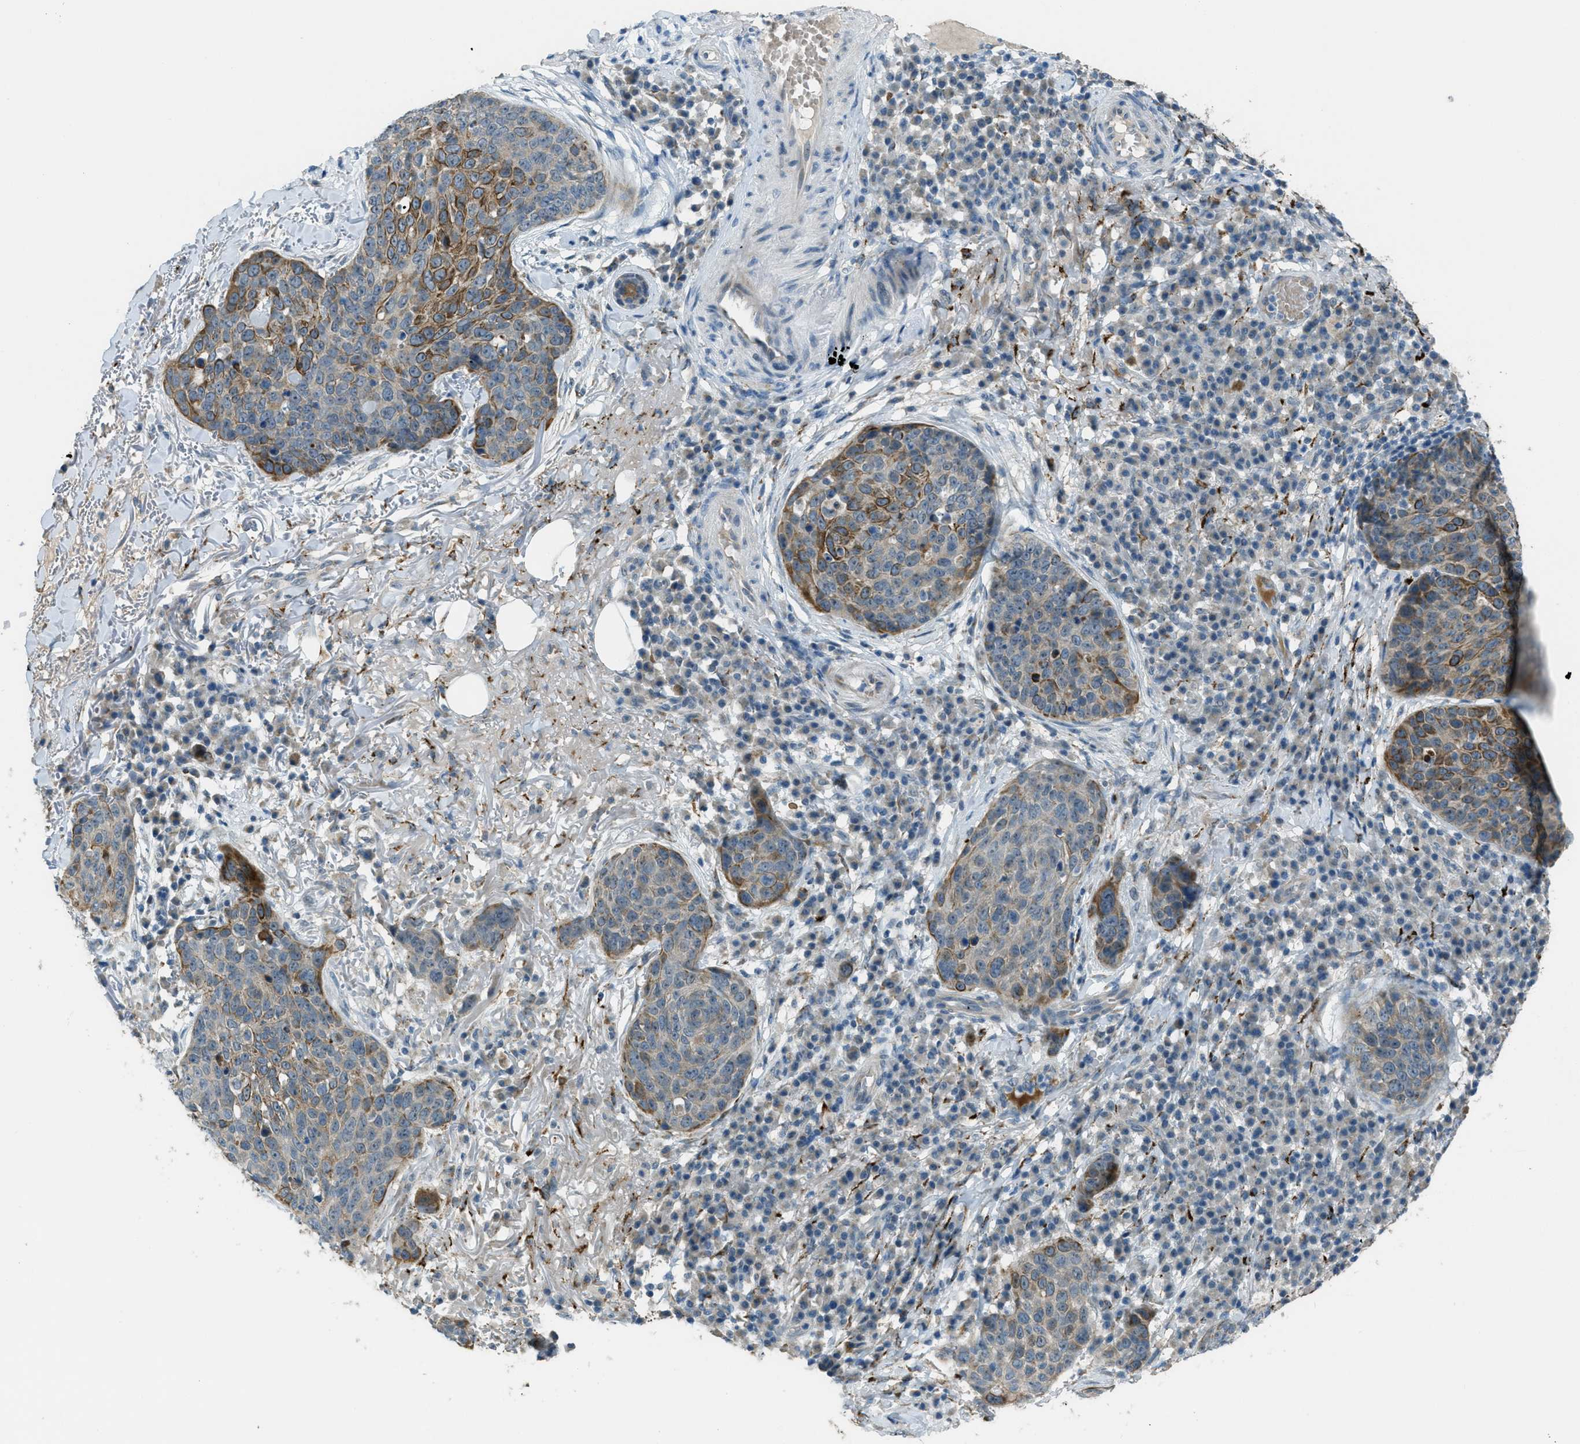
{"staining": {"intensity": "moderate", "quantity": "25%-75%", "location": "cytoplasmic/membranous"}, "tissue": "skin cancer", "cell_type": "Tumor cells", "image_type": "cancer", "snomed": [{"axis": "morphology", "description": "Squamous cell carcinoma in situ, NOS"}, {"axis": "morphology", "description": "Squamous cell carcinoma, NOS"}, {"axis": "topography", "description": "Skin"}], "caption": "This is a micrograph of immunohistochemistry (IHC) staining of skin cancer, which shows moderate positivity in the cytoplasmic/membranous of tumor cells.", "gene": "CDON", "patient": {"sex": "male", "age": 93}}